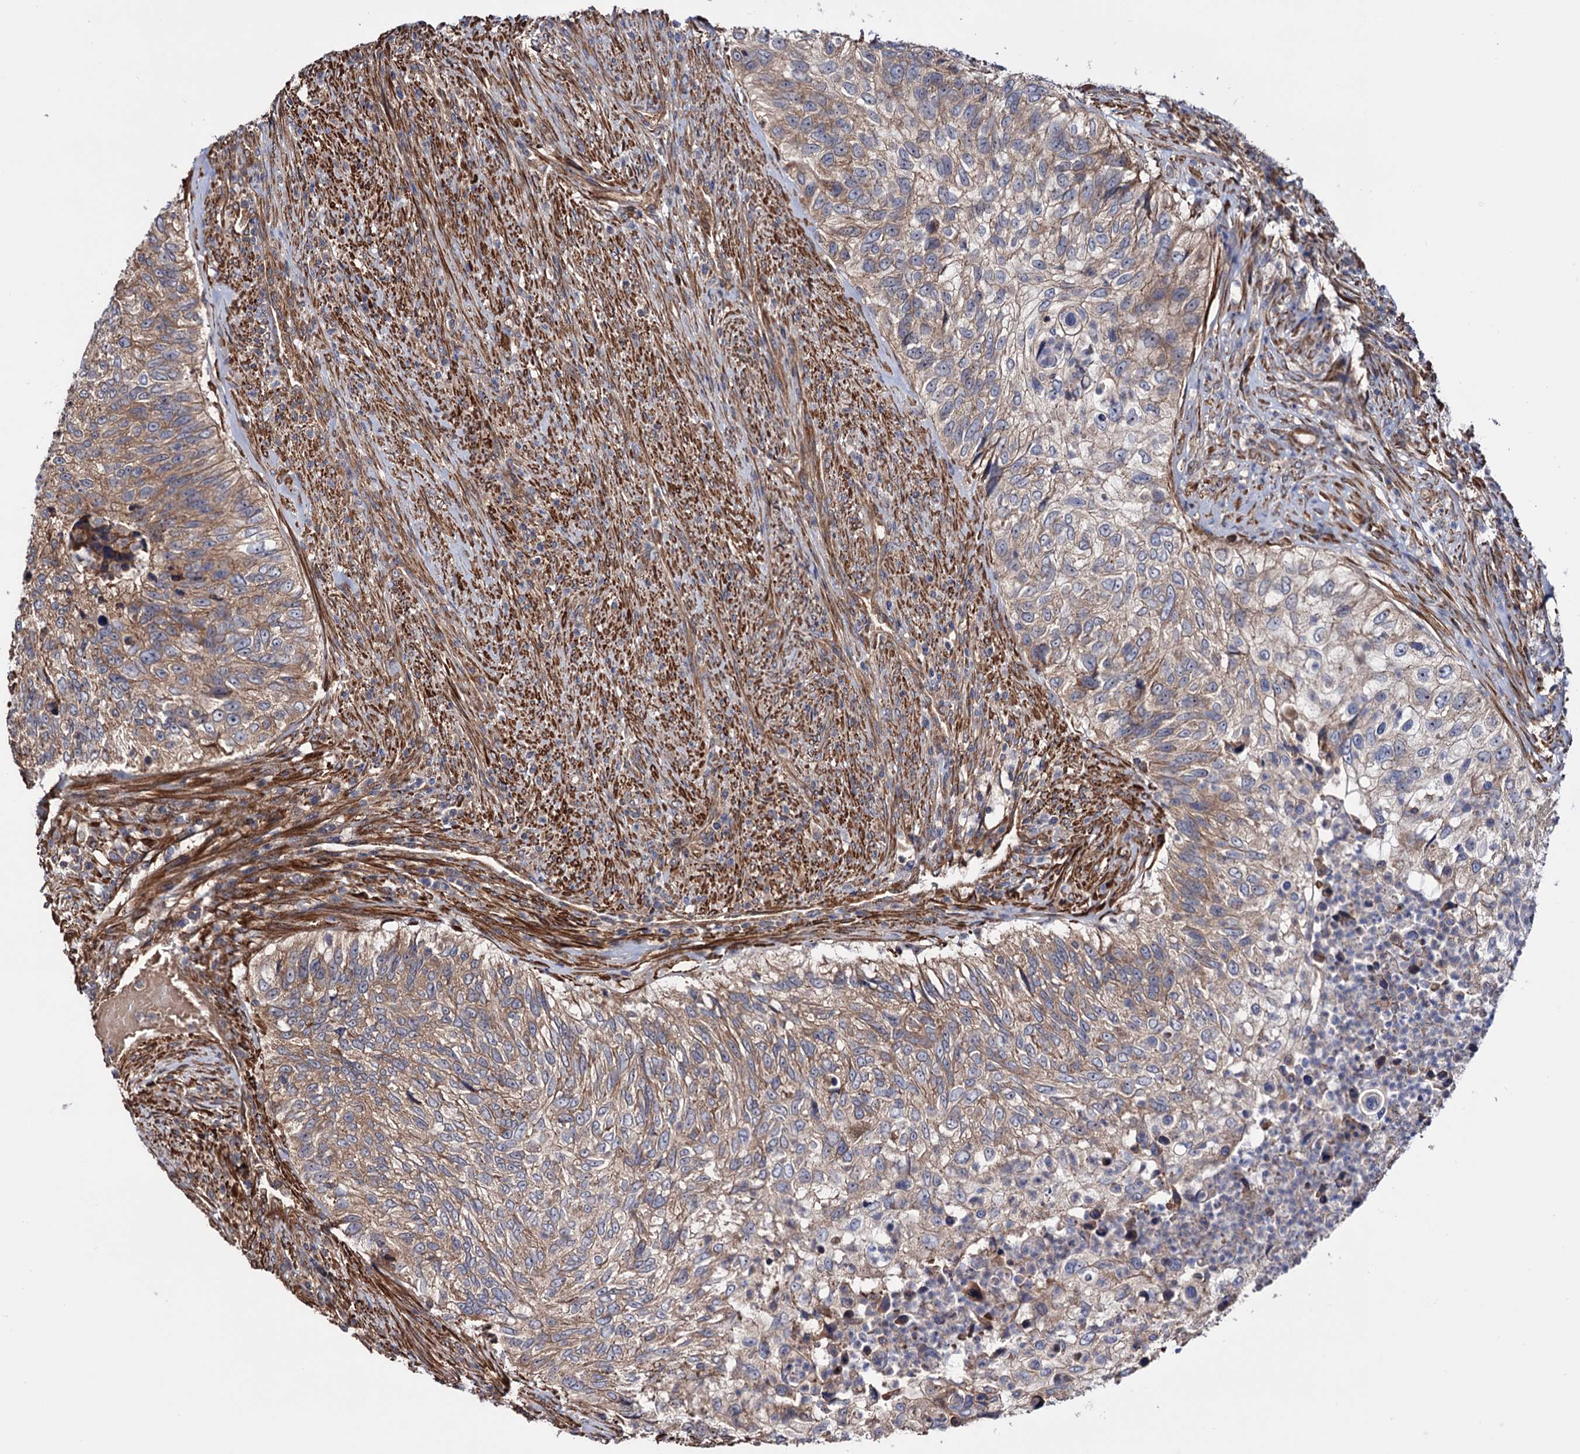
{"staining": {"intensity": "moderate", "quantity": ">75%", "location": "cytoplasmic/membranous"}, "tissue": "urothelial cancer", "cell_type": "Tumor cells", "image_type": "cancer", "snomed": [{"axis": "morphology", "description": "Urothelial carcinoma, High grade"}, {"axis": "topography", "description": "Urinary bladder"}], "caption": "DAB immunohistochemical staining of urothelial cancer exhibits moderate cytoplasmic/membranous protein positivity in approximately >75% of tumor cells.", "gene": "FERMT2", "patient": {"sex": "female", "age": 60}}